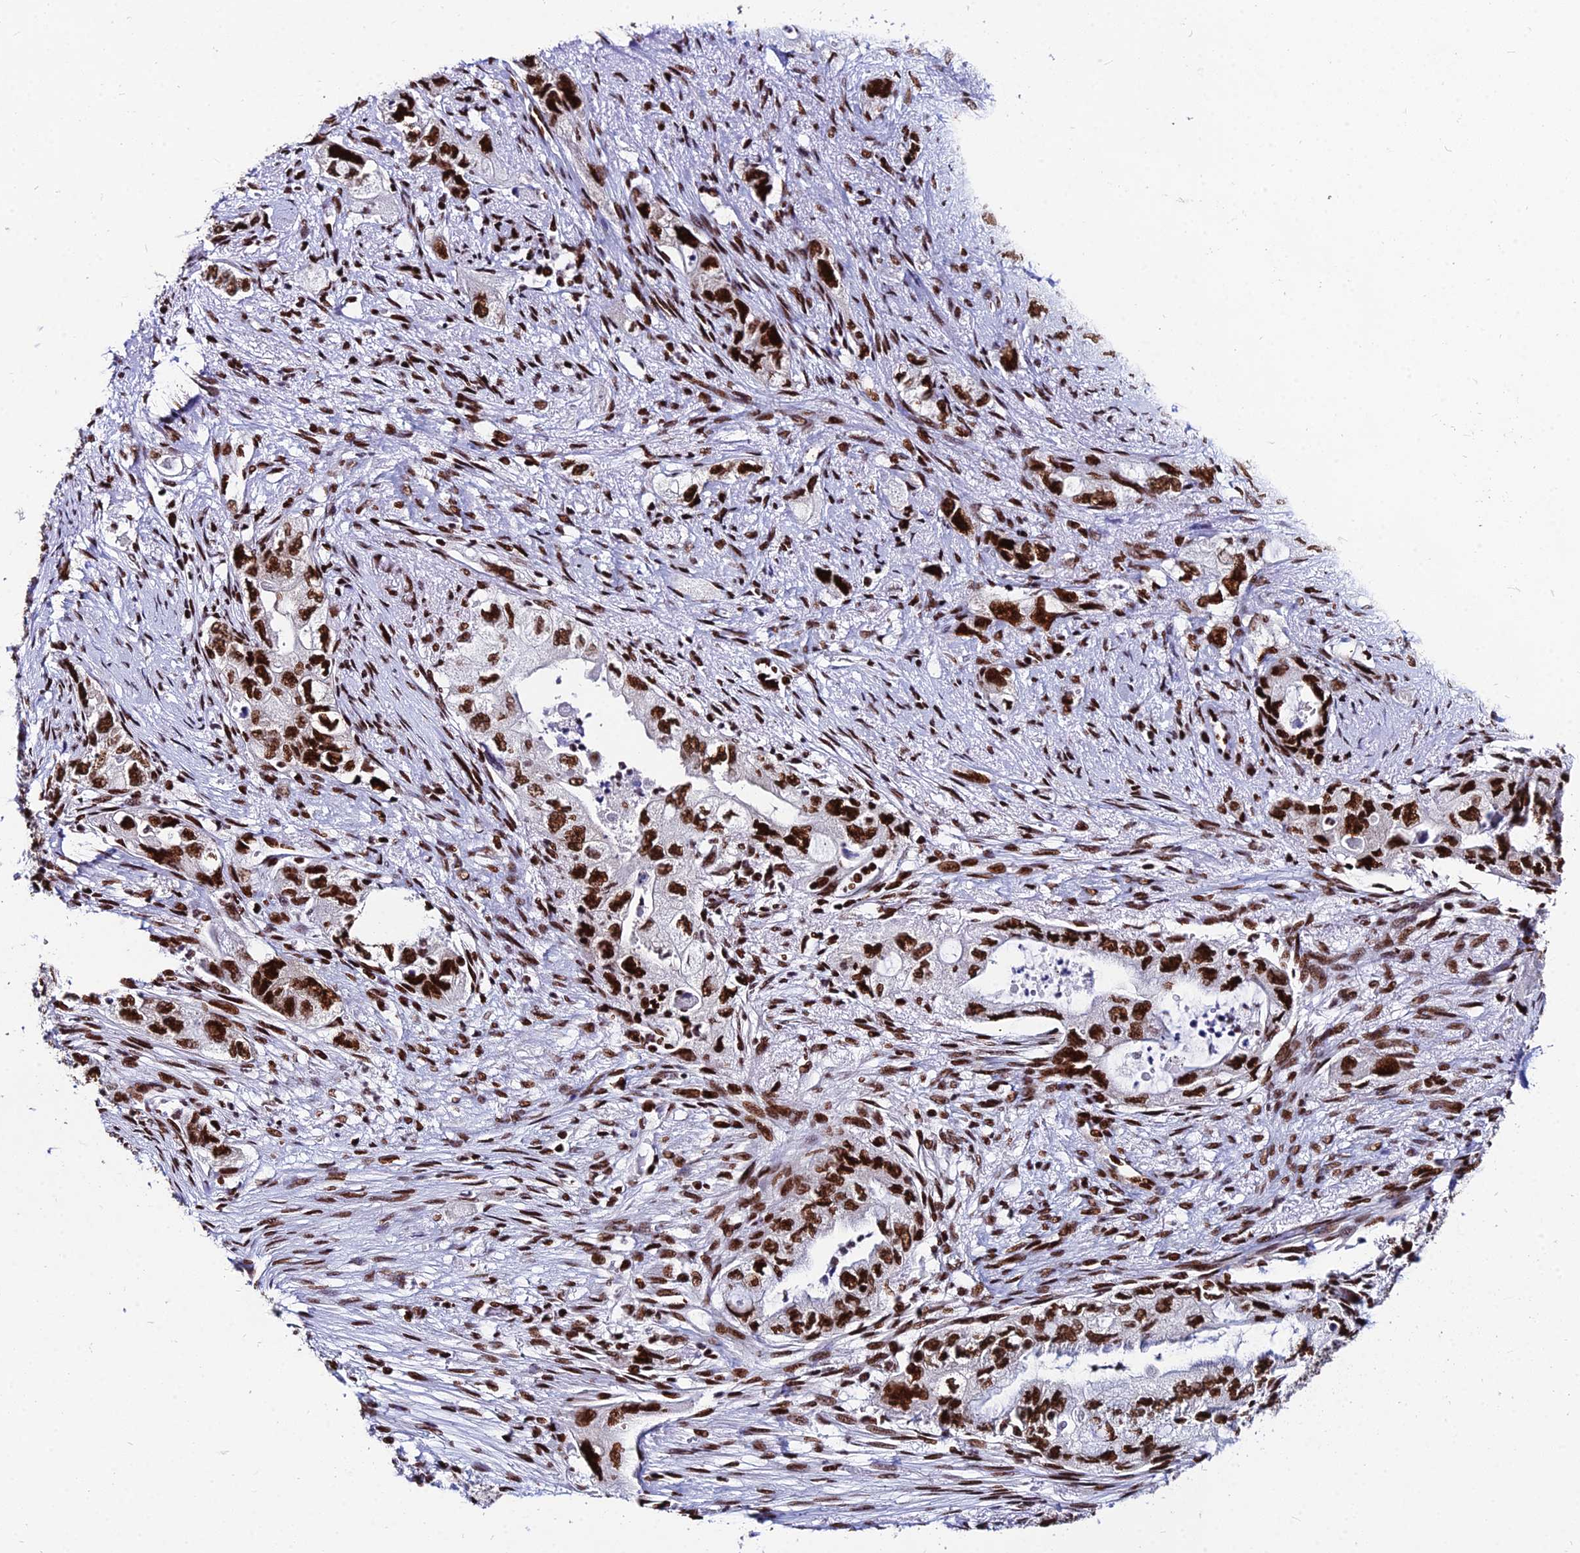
{"staining": {"intensity": "strong", "quantity": ">75%", "location": "nuclear"}, "tissue": "pancreatic cancer", "cell_type": "Tumor cells", "image_type": "cancer", "snomed": [{"axis": "morphology", "description": "Adenocarcinoma, NOS"}, {"axis": "topography", "description": "Pancreas"}], "caption": "Pancreatic adenocarcinoma was stained to show a protein in brown. There is high levels of strong nuclear positivity in approximately >75% of tumor cells.", "gene": "HNRNPH1", "patient": {"sex": "female", "age": 73}}